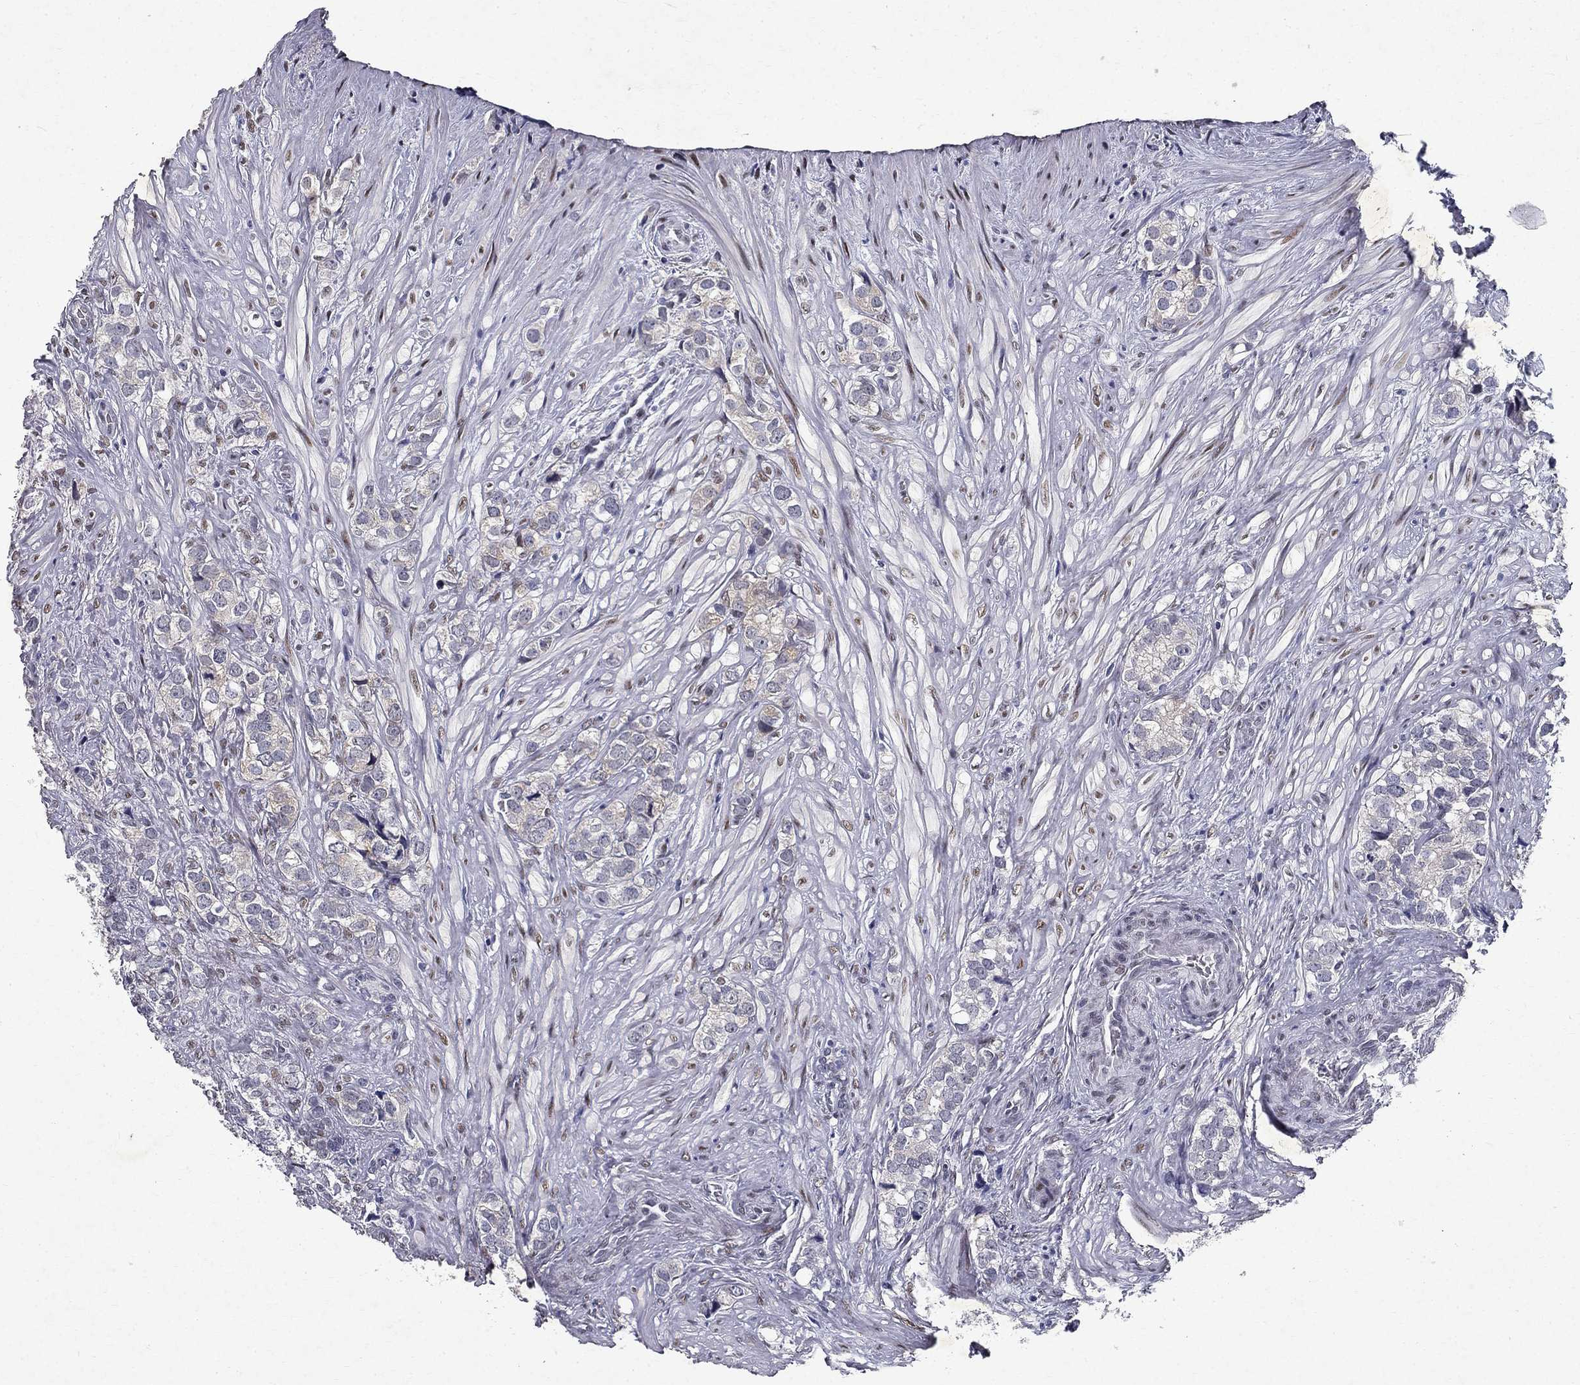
{"staining": {"intensity": "negative", "quantity": "none", "location": "none"}, "tissue": "prostate cancer", "cell_type": "Tumor cells", "image_type": "cancer", "snomed": [{"axis": "morphology", "description": "Adenocarcinoma, NOS"}, {"axis": "topography", "description": "Prostate and seminal vesicle, NOS"}], "caption": "Tumor cells are negative for brown protein staining in prostate cancer (adenocarcinoma).", "gene": "RBFOX1", "patient": {"sex": "male", "age": 63}}